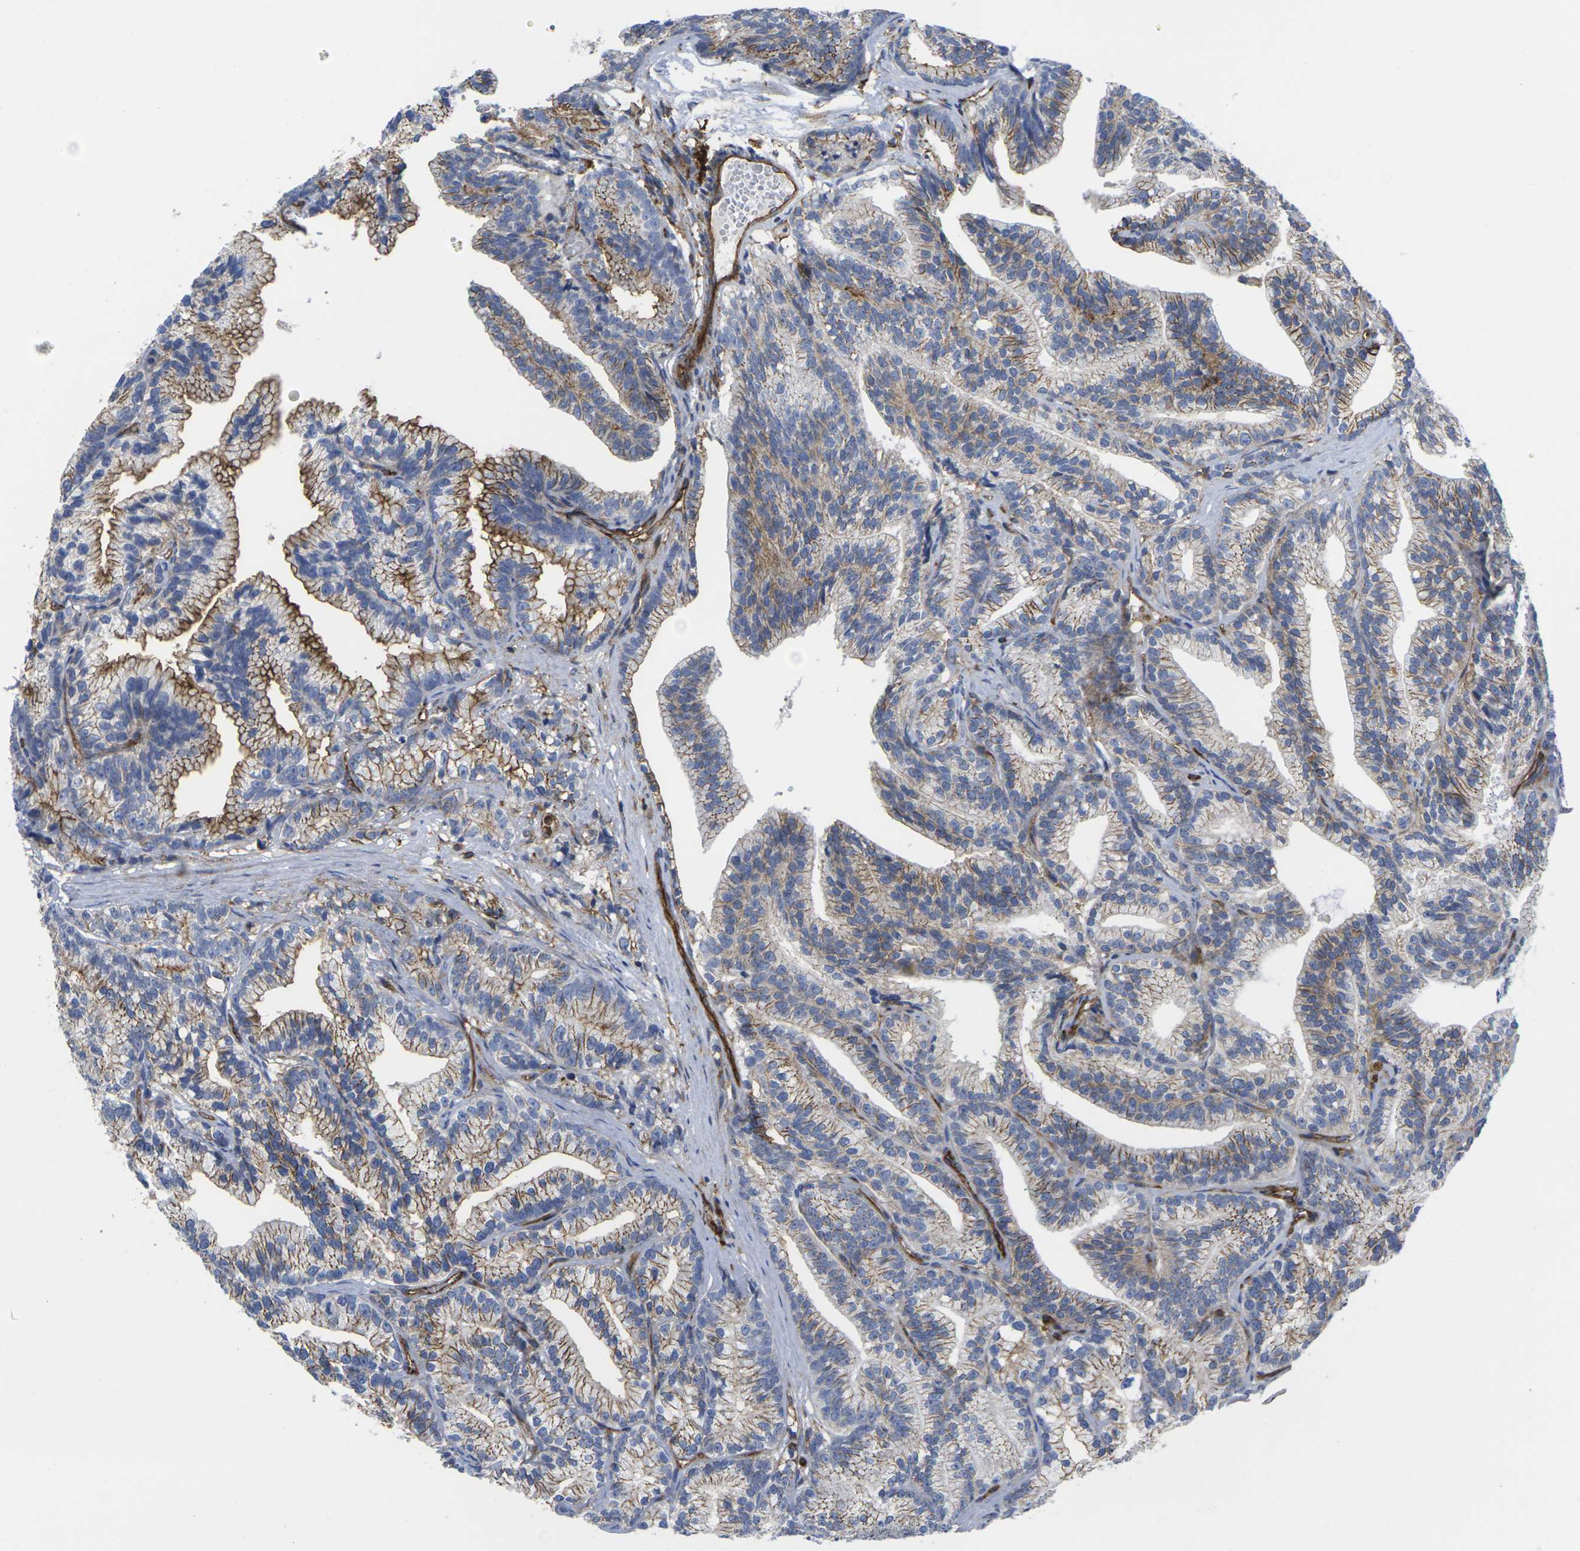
{"staining": {"intensity": "moderate", "quantity": ">75%", "location": "cytoplasmic/membranous"}, "tissue": "prostate cancer", "cell_type": "Tumor cells", "image_type": "cancer", "snomed": [{"axis": "morphology", "description": "Adenocarcinoma, Low grade"}, {"axis": "topography", "description": "Prostate"}], "caption": "Immunohistochemistry (IHC) photomicrograph of neoplastic tissue: low-grade adenocarcinoma (prostate) stained using IHC displays medium levels of moderate protein expression localized specifically in the cytoplasmic/membranous of tumor cells, appearing as a cytoplasmic/membranous brown color.", "gene": "IQGAP1", "patient": {"sex": "male", "age": 89}}